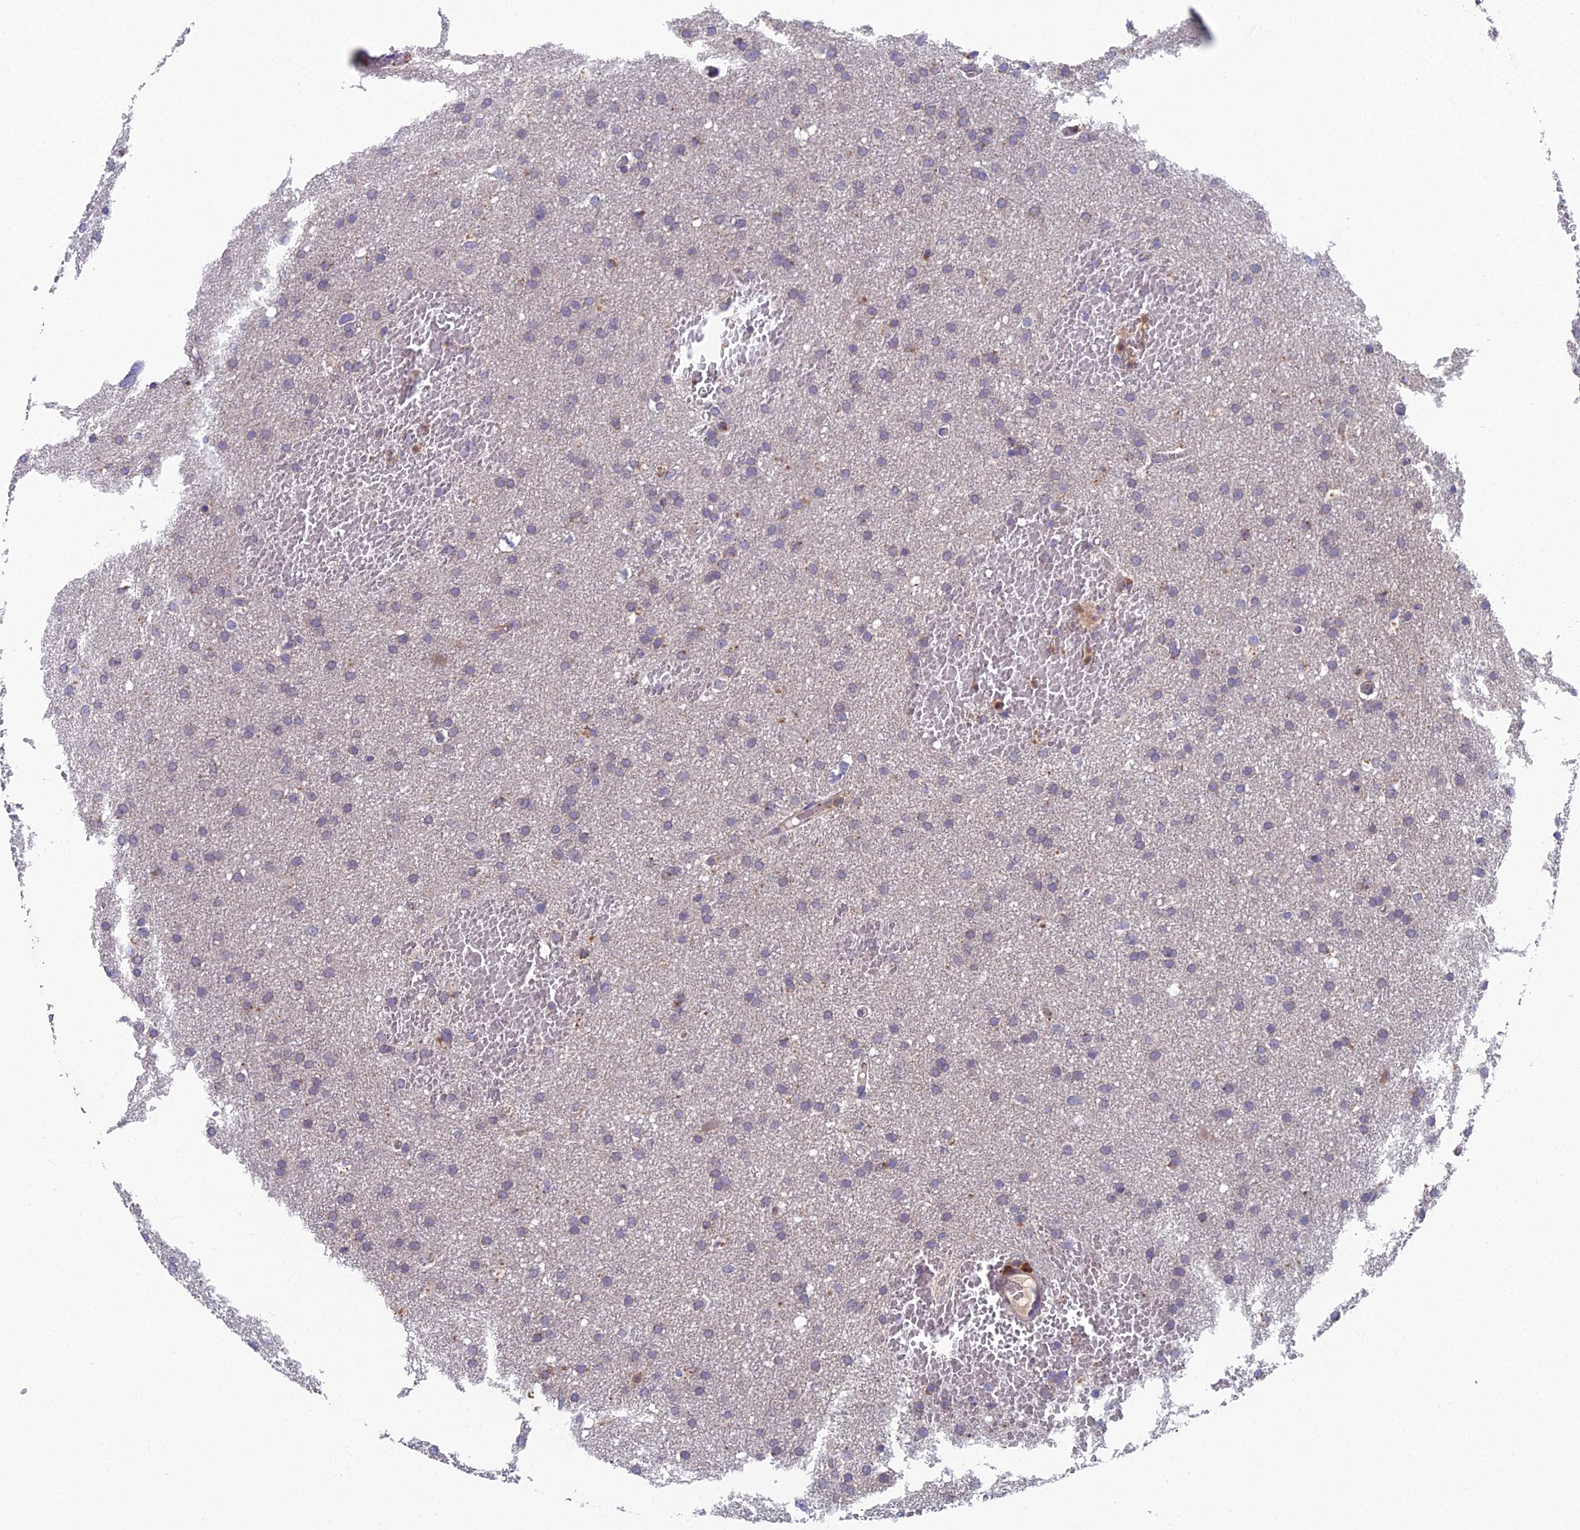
{"staining": {"intensity": "weak", "quantity": "25%-75%", "location": "cytoplasmic/membranous"}, "tissue": "glioma", "cell_type": "Tumor cells", "image_type": "cancer", "snomed": [{"axis": "morphology", "description": "Glioma, malignant, High grade"}, {"axis": "topography", "description": "Cerebral cortex"}], "caption": "A brown stain shows weak cytoplasmic/membranous positivity of a protein in glioma tumor cells.", "gene": "GALK2", "patient": {"sex": "female", "age": 36}}